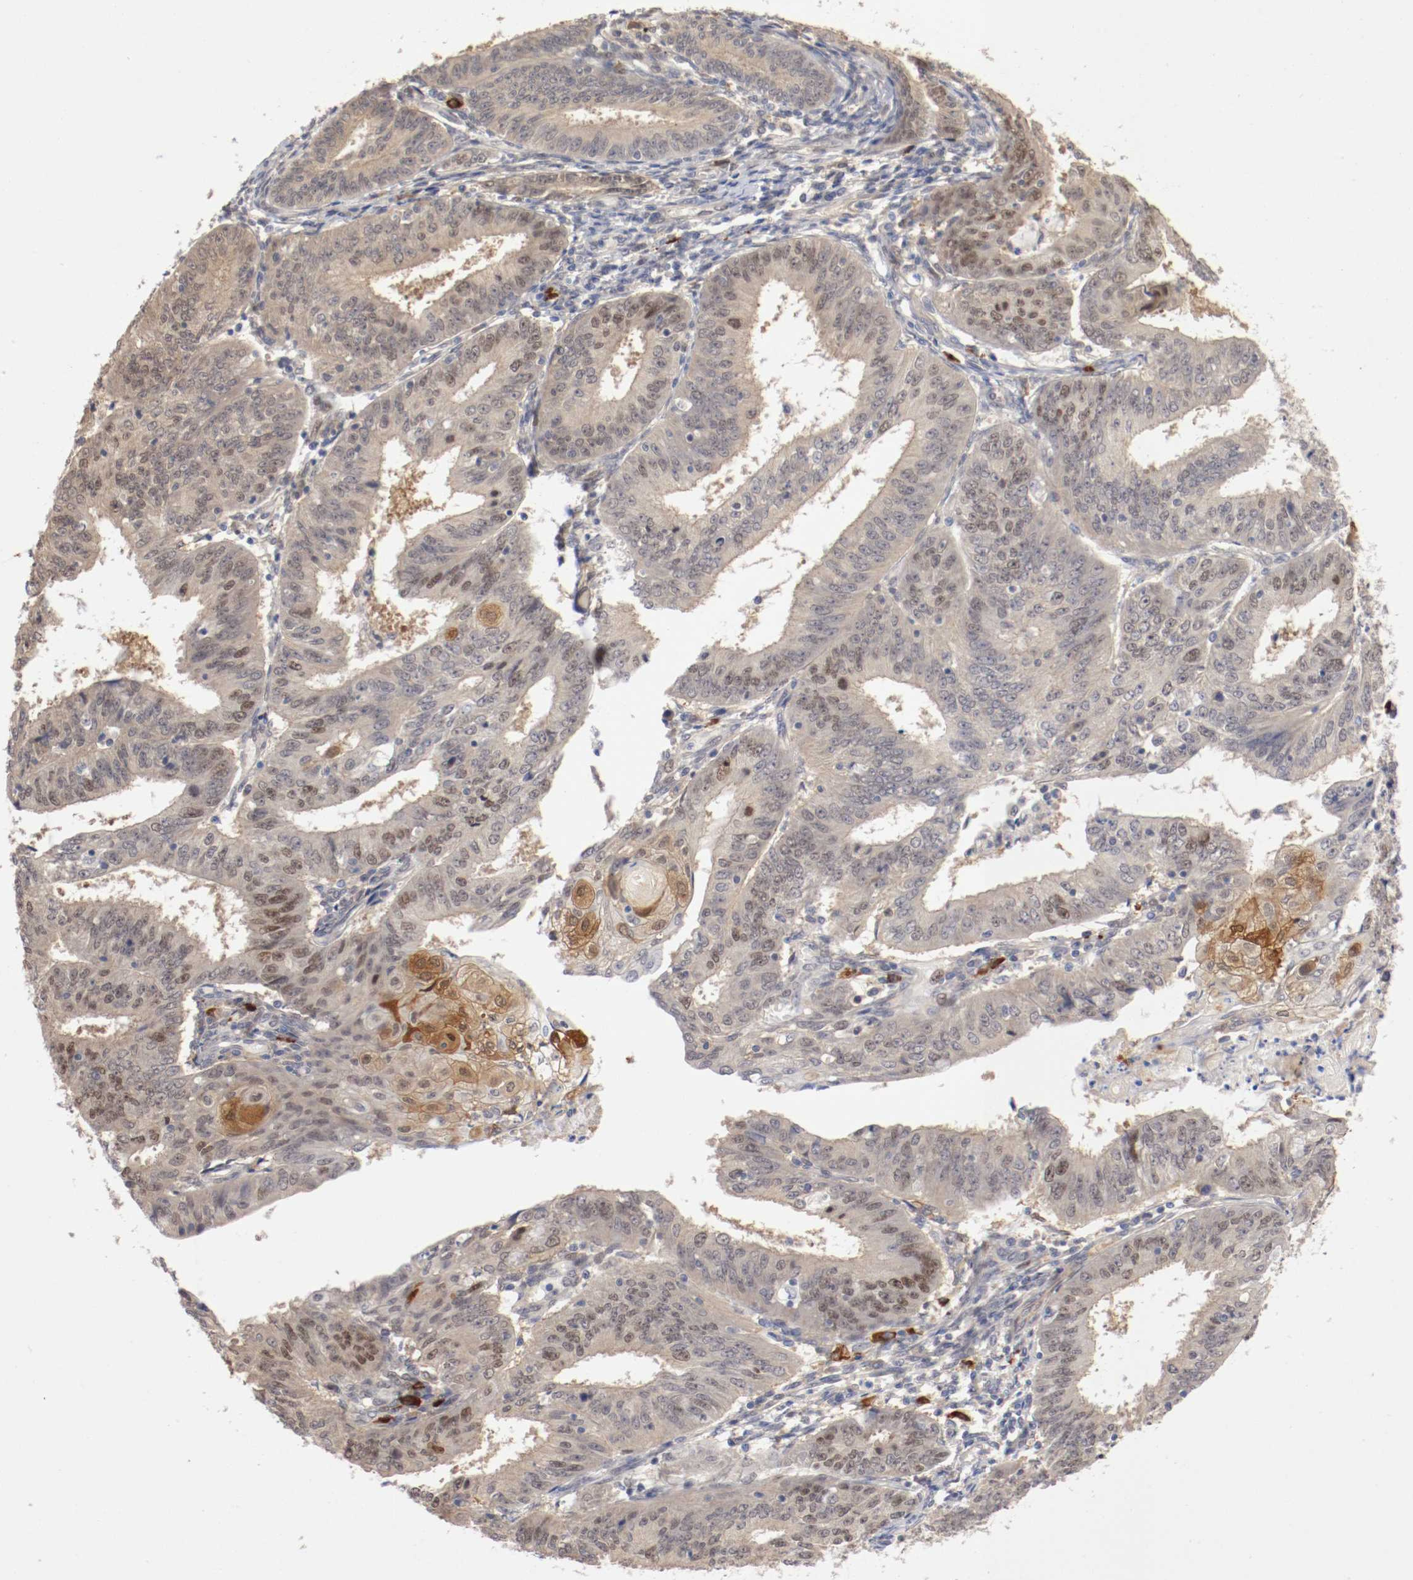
{"staining": {"intensity": "weak", "quantity": "<25%", "location": "cytoplasmic/membranous,nuclear"}, "tissue": "endometrial cancer", "cell_type": "Tumor cells", "image_type": "cancer", "snomed": [{"axis": "morphology", "description": "Adenocarcinoma, NOS"}, {"axis": "topography", "description": "Endometrium"}], "caption": "Immunohistochemistry (IHC) histopathology image of adenocarcinoma (endometrial) stained for a protein (brown), which reveals no expression in tumor cells. (DAB (3,3'-diaminobenzidine) immunohistochemistry (IHC) visualized using brightfield microscopy, high magnification).", "gene": "DNMT3B", "patient": {"sex": "female", "age": 42}}